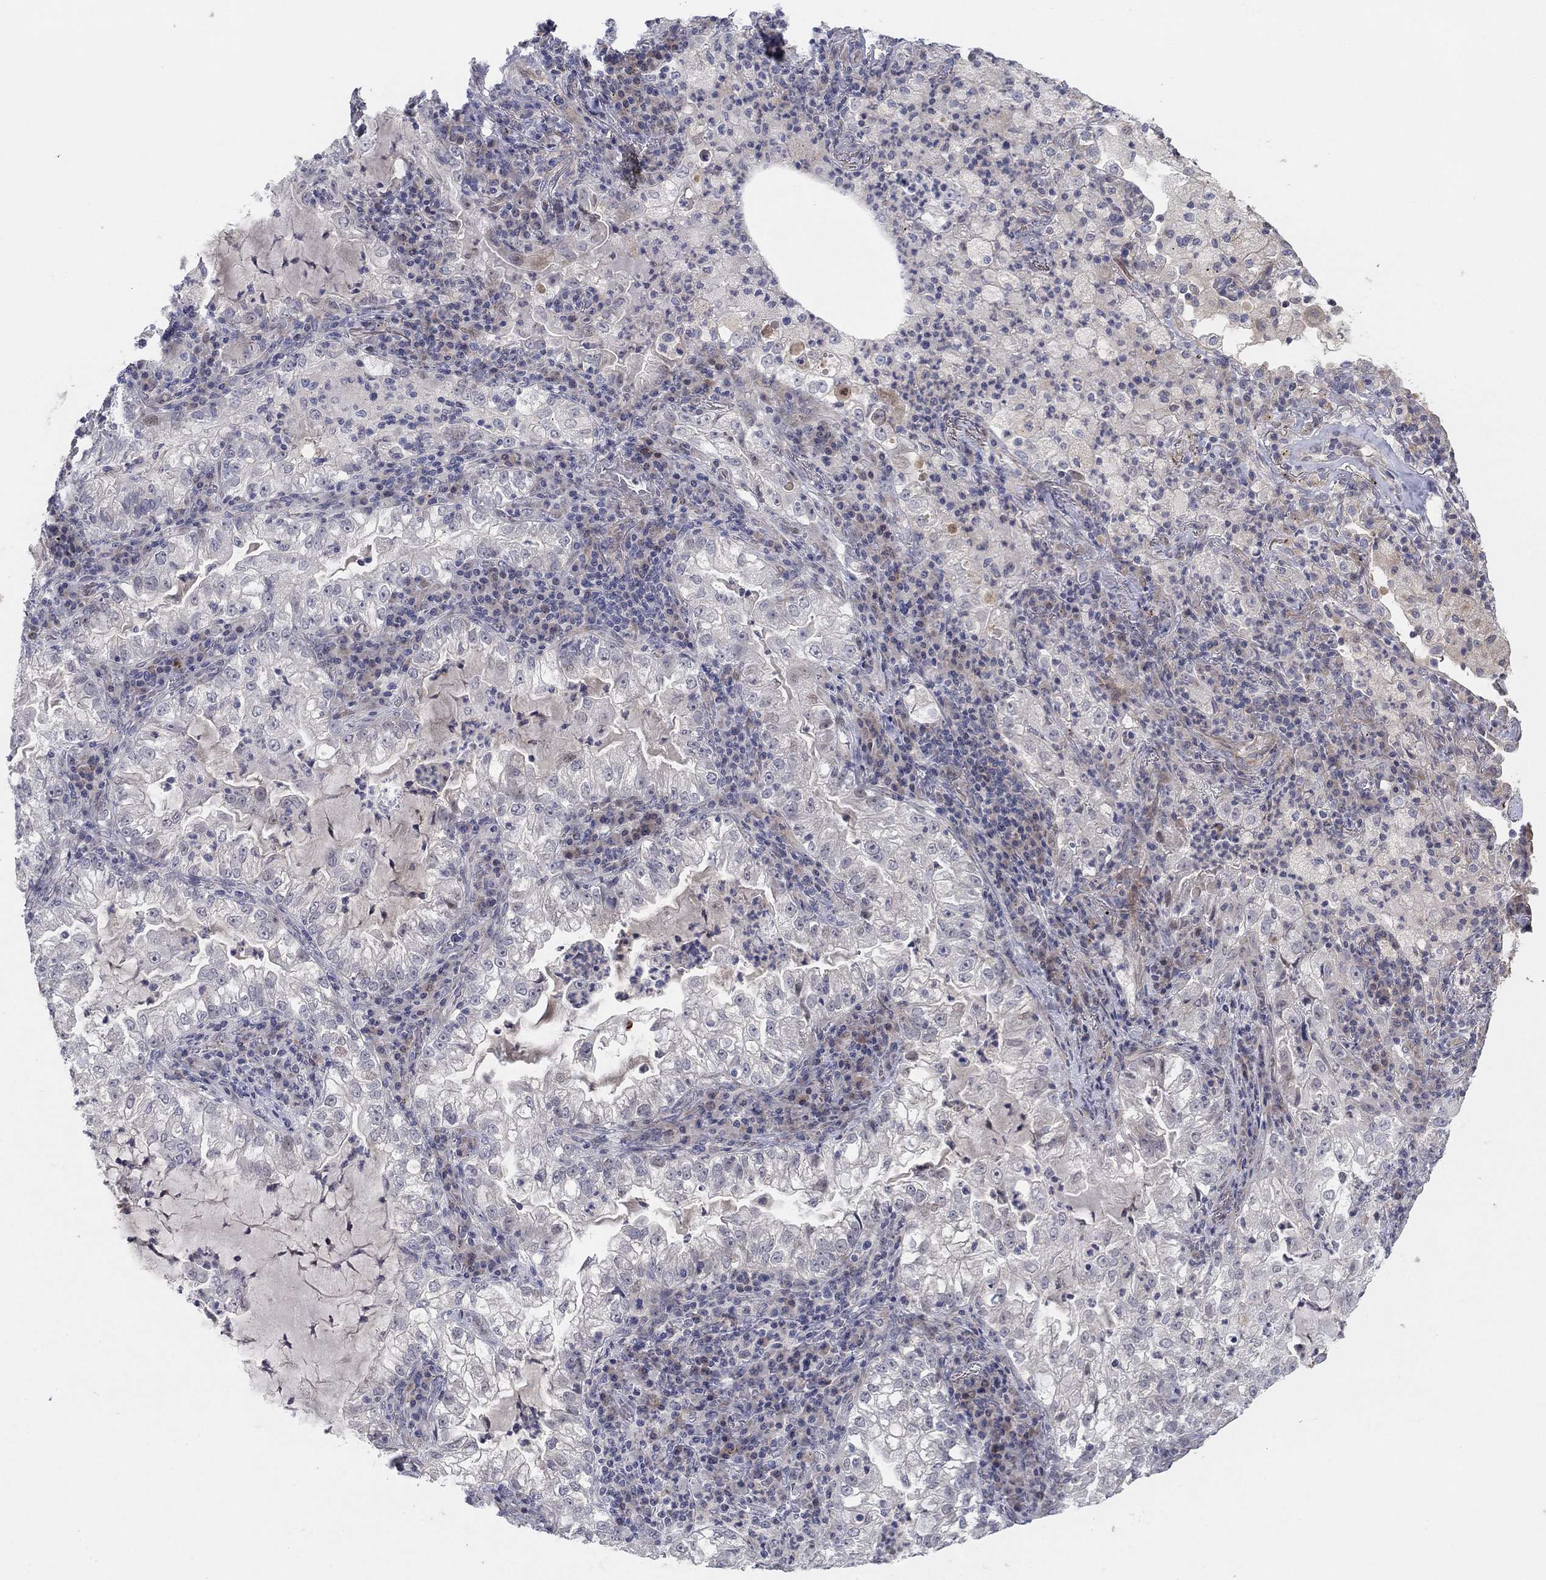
{"staining": {"intensity": "negative", "quantity": "none", "location": "none"}, "tissue": "lung cancer", "cell_type": "Tumor cells", "image_type": "cancer", "snomed": [{"axis": "morphology", "description": "Adenocarcinoma, NOS"}, {"axis": "topography", "description": "Lung"}], "caption": "A high-resolution histopathology image shows immunohistochemistry (IHC) staining of lung cancer, which demonstrates no significant expression in tumor cells.", "gene": "AMN1", "patient": {"sex": "female", "age": 73}}